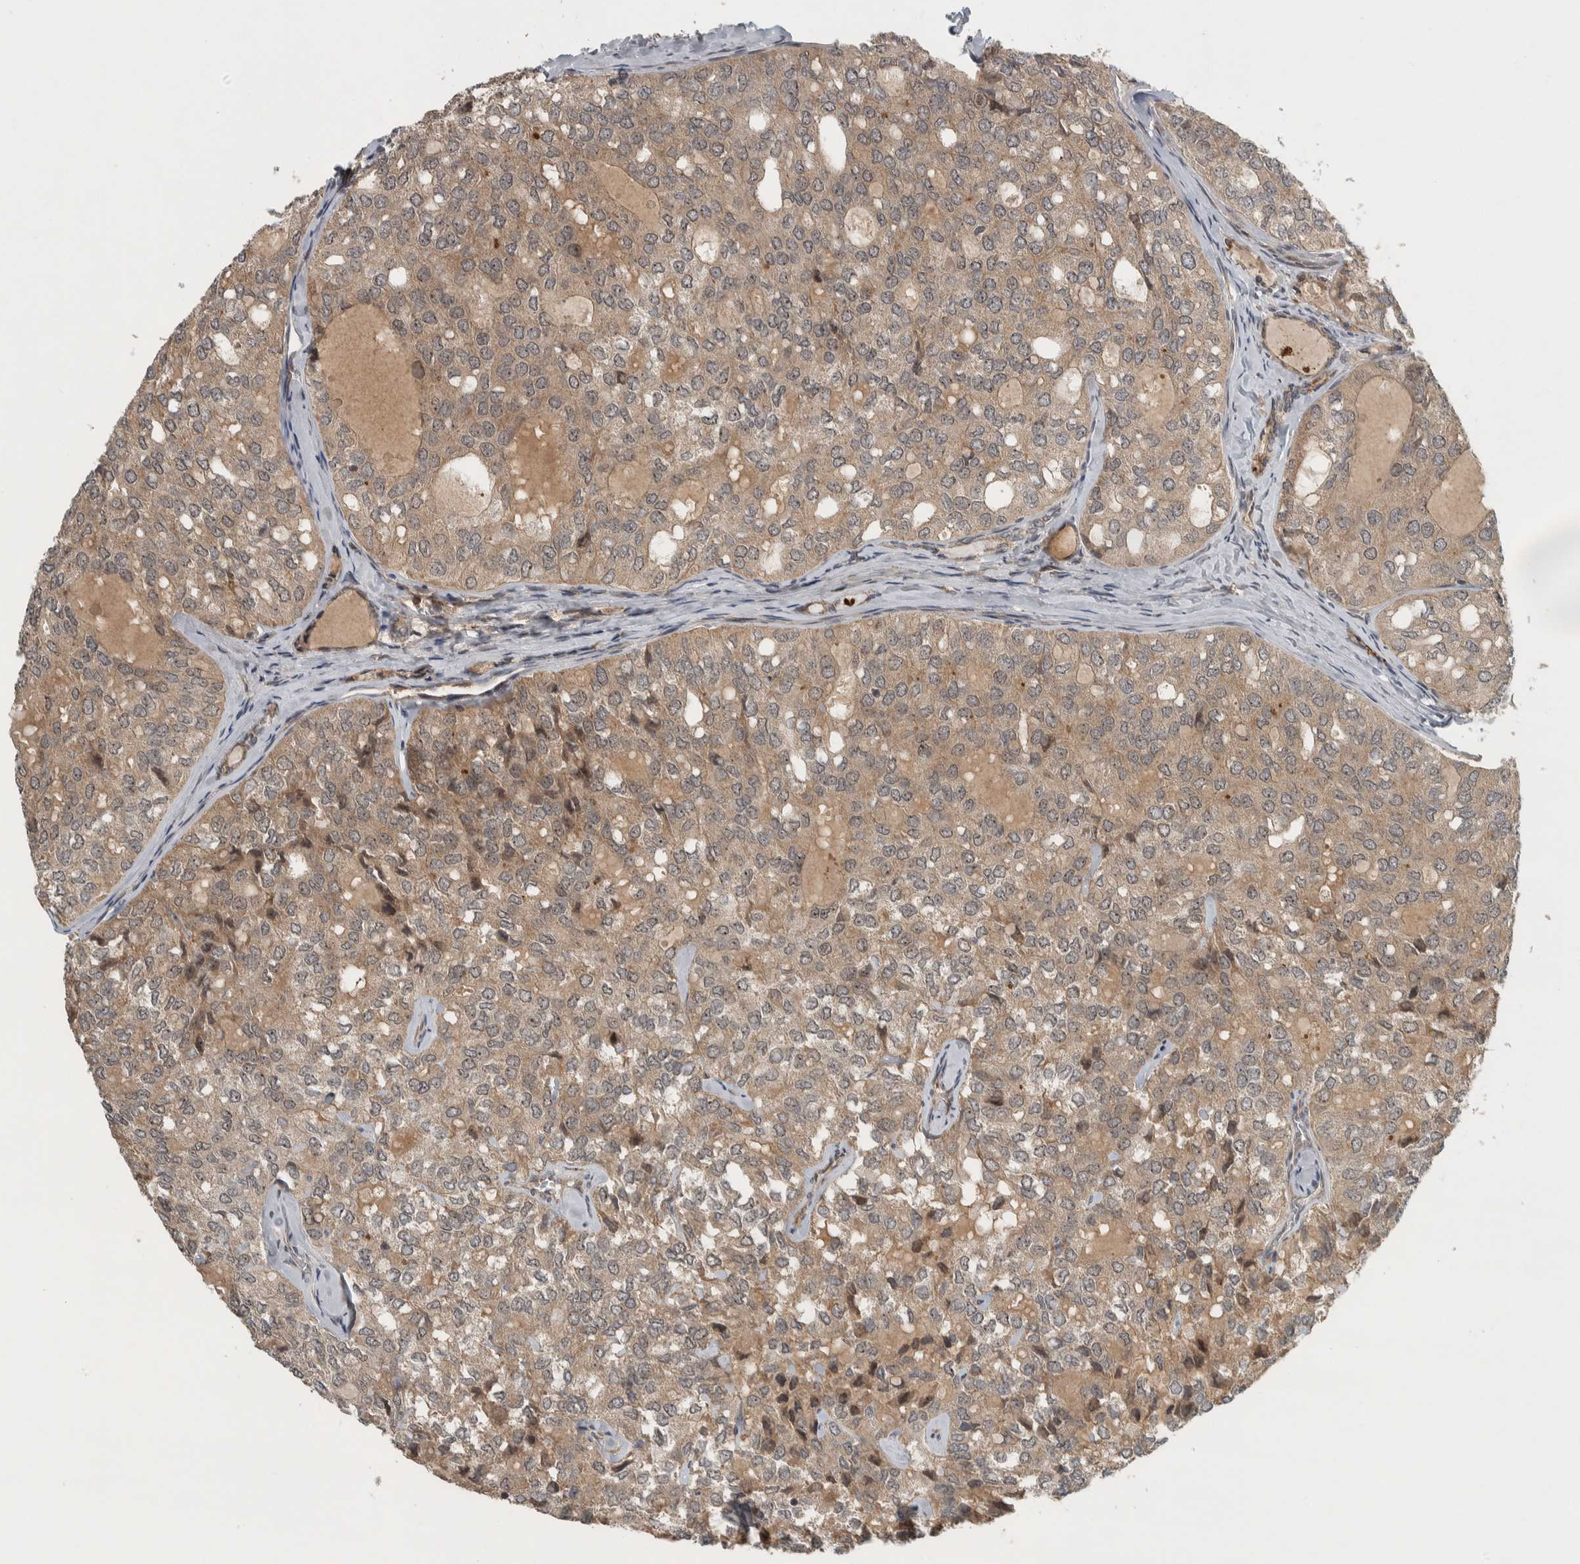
{"staining": {"intensity": "weak", "quantity": ">75%", "location": "cytoplasmic/membranous"}, "tissue": "thyroid cancer", "cell_type": "Tumor cells", "image_type": "cancer", "snomed": [{"axis": "morphology", "description": "Follicular adenoma carcinoma, NOS"}, {"axis": "topography", "description": "Thyroid gland"}], "caption": "IHC of human thyroid follicular adenoma carcinoma displays low levels of weak cytoplasmic/membranous staining in approximately >75% of tumor cells.", "gene": "XPO5", "patient": {"sex": "male", "age": 75}}